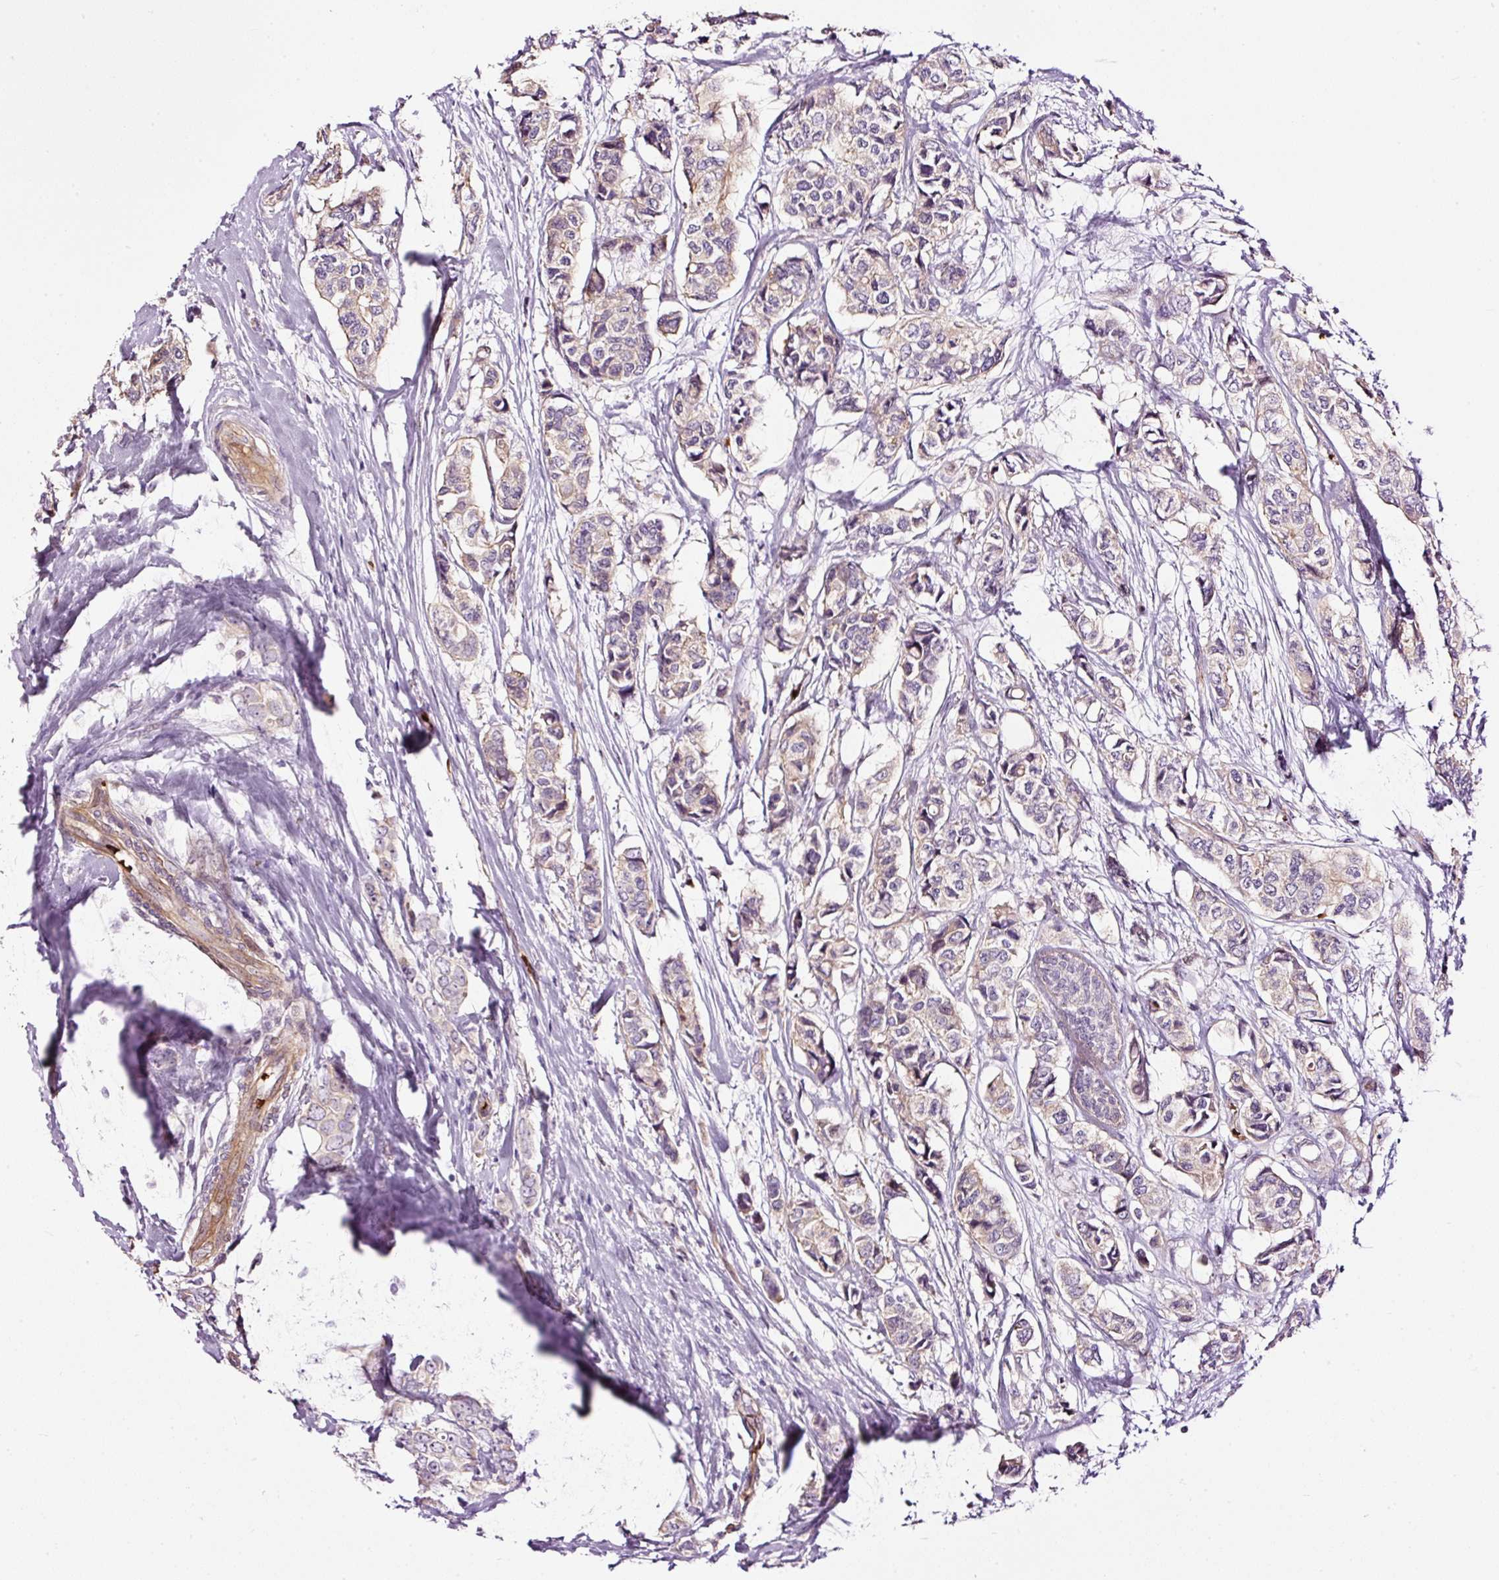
{"staining": {"intensity": "weak", "quantity": "25%-75%", "location": "cytoplasmic/membranous"}, "tissue": "breast cancer", "cell_type": "Tumor cells", "image_type": "cancer", "snomed": [{"axis": "morphology", "description": "Lobular carcinoma"}, {"axis": "topography", "description": "Breast"}], "caption": "Brown immunohistochemical staining in breast cancer (lobular carcinoma) shows weak cytoplasmic/membranous expression in about 25%-75% of tumor cells. (IHC, brightfield microscopy, high magnification).", "gene": "USHBP1", "patient": {"sex": "female", "age": 51}}